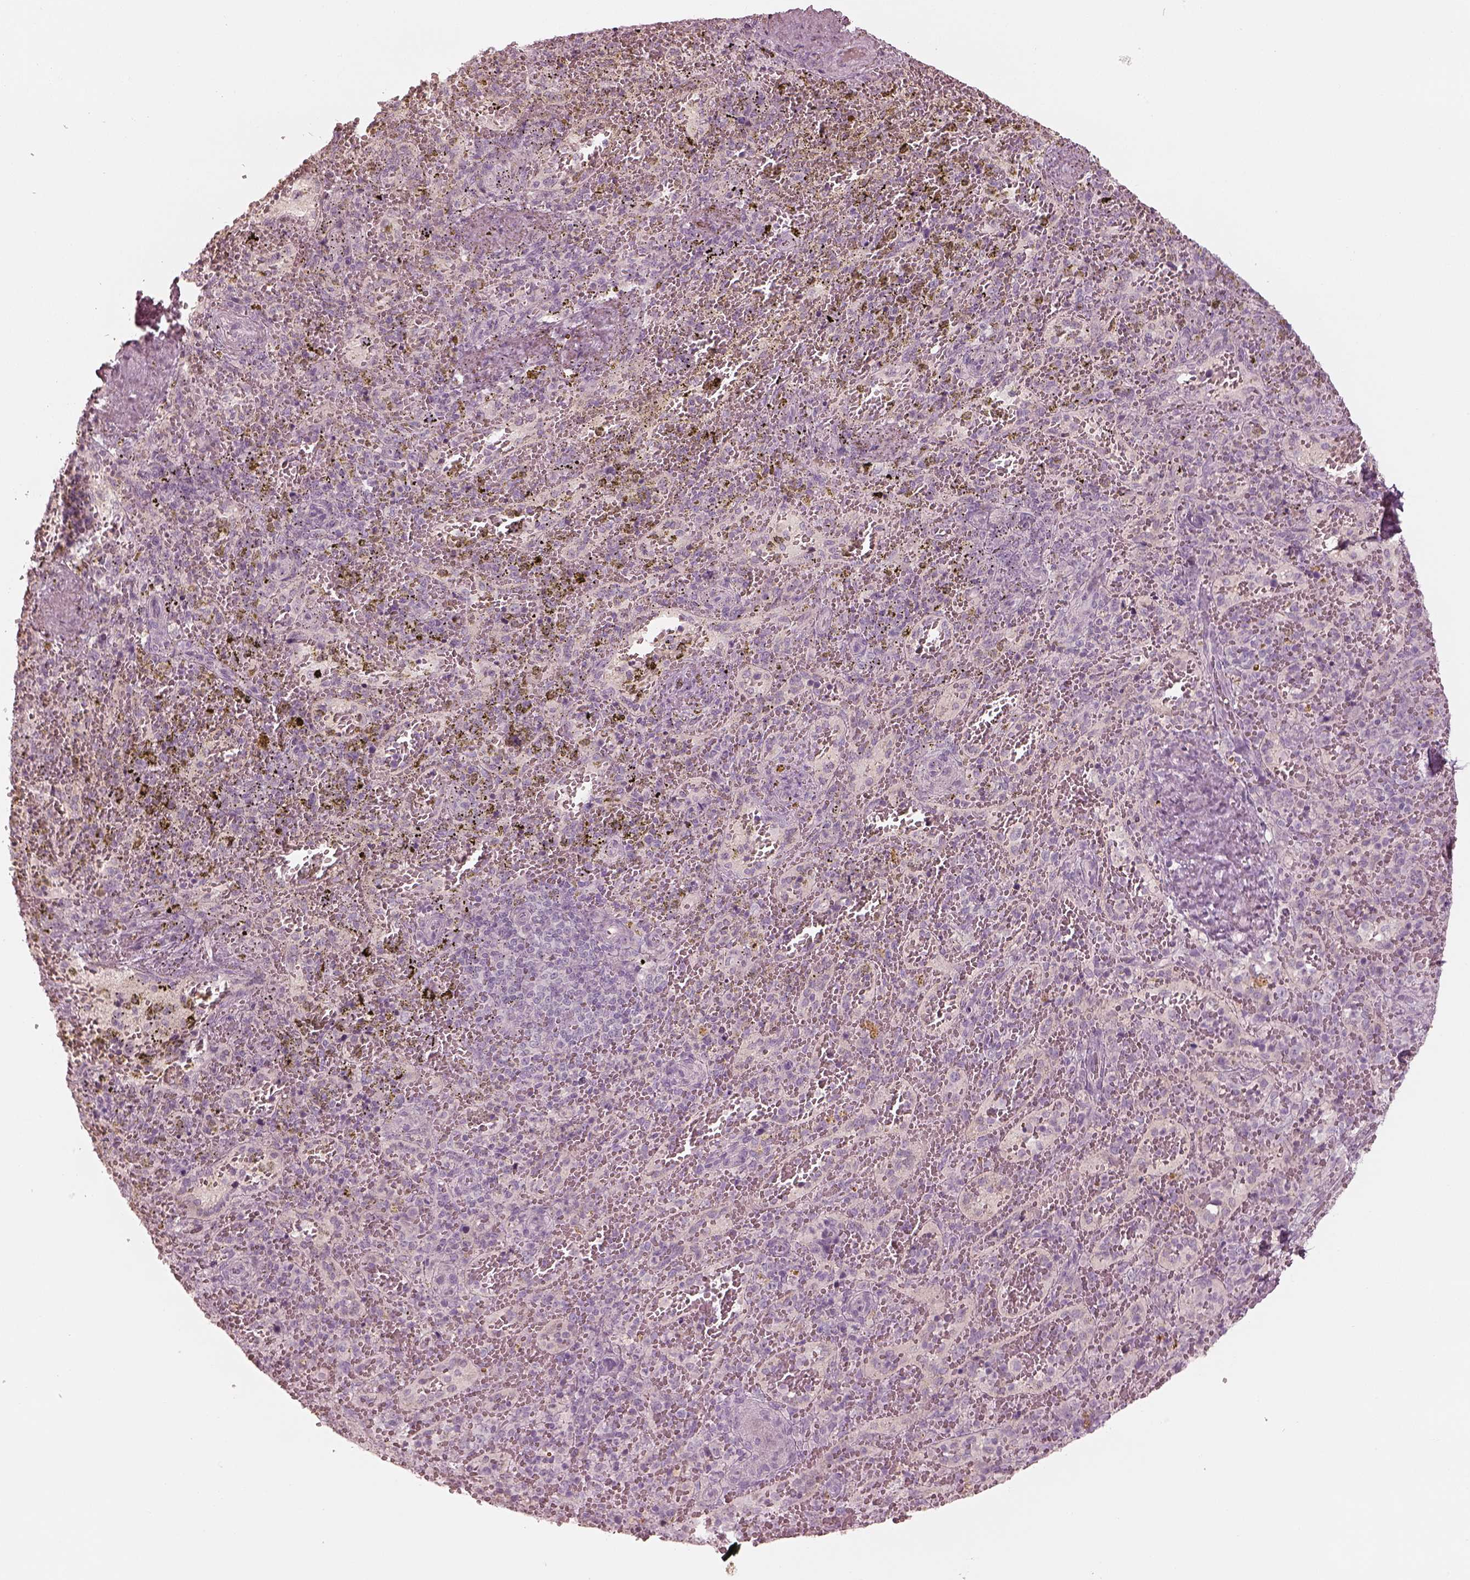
{"staining": {"intensity": "negative", "quantity": "none", "location": "none"}, "tissue": "spleen", "cell_type": "Cells in red pulp", "image_type": "normal", "snomed": [{"axis": "morphology", "description": "Normal tissue, NOS"}, {"axis": "topography", "description": "Spleen"}], "caption": "Protein analysis of unremarkable spleen displays no significant staining in cells in red pulp.", "gene": "SPATA6L", "patient": {"sex": "female", "age": 50}}